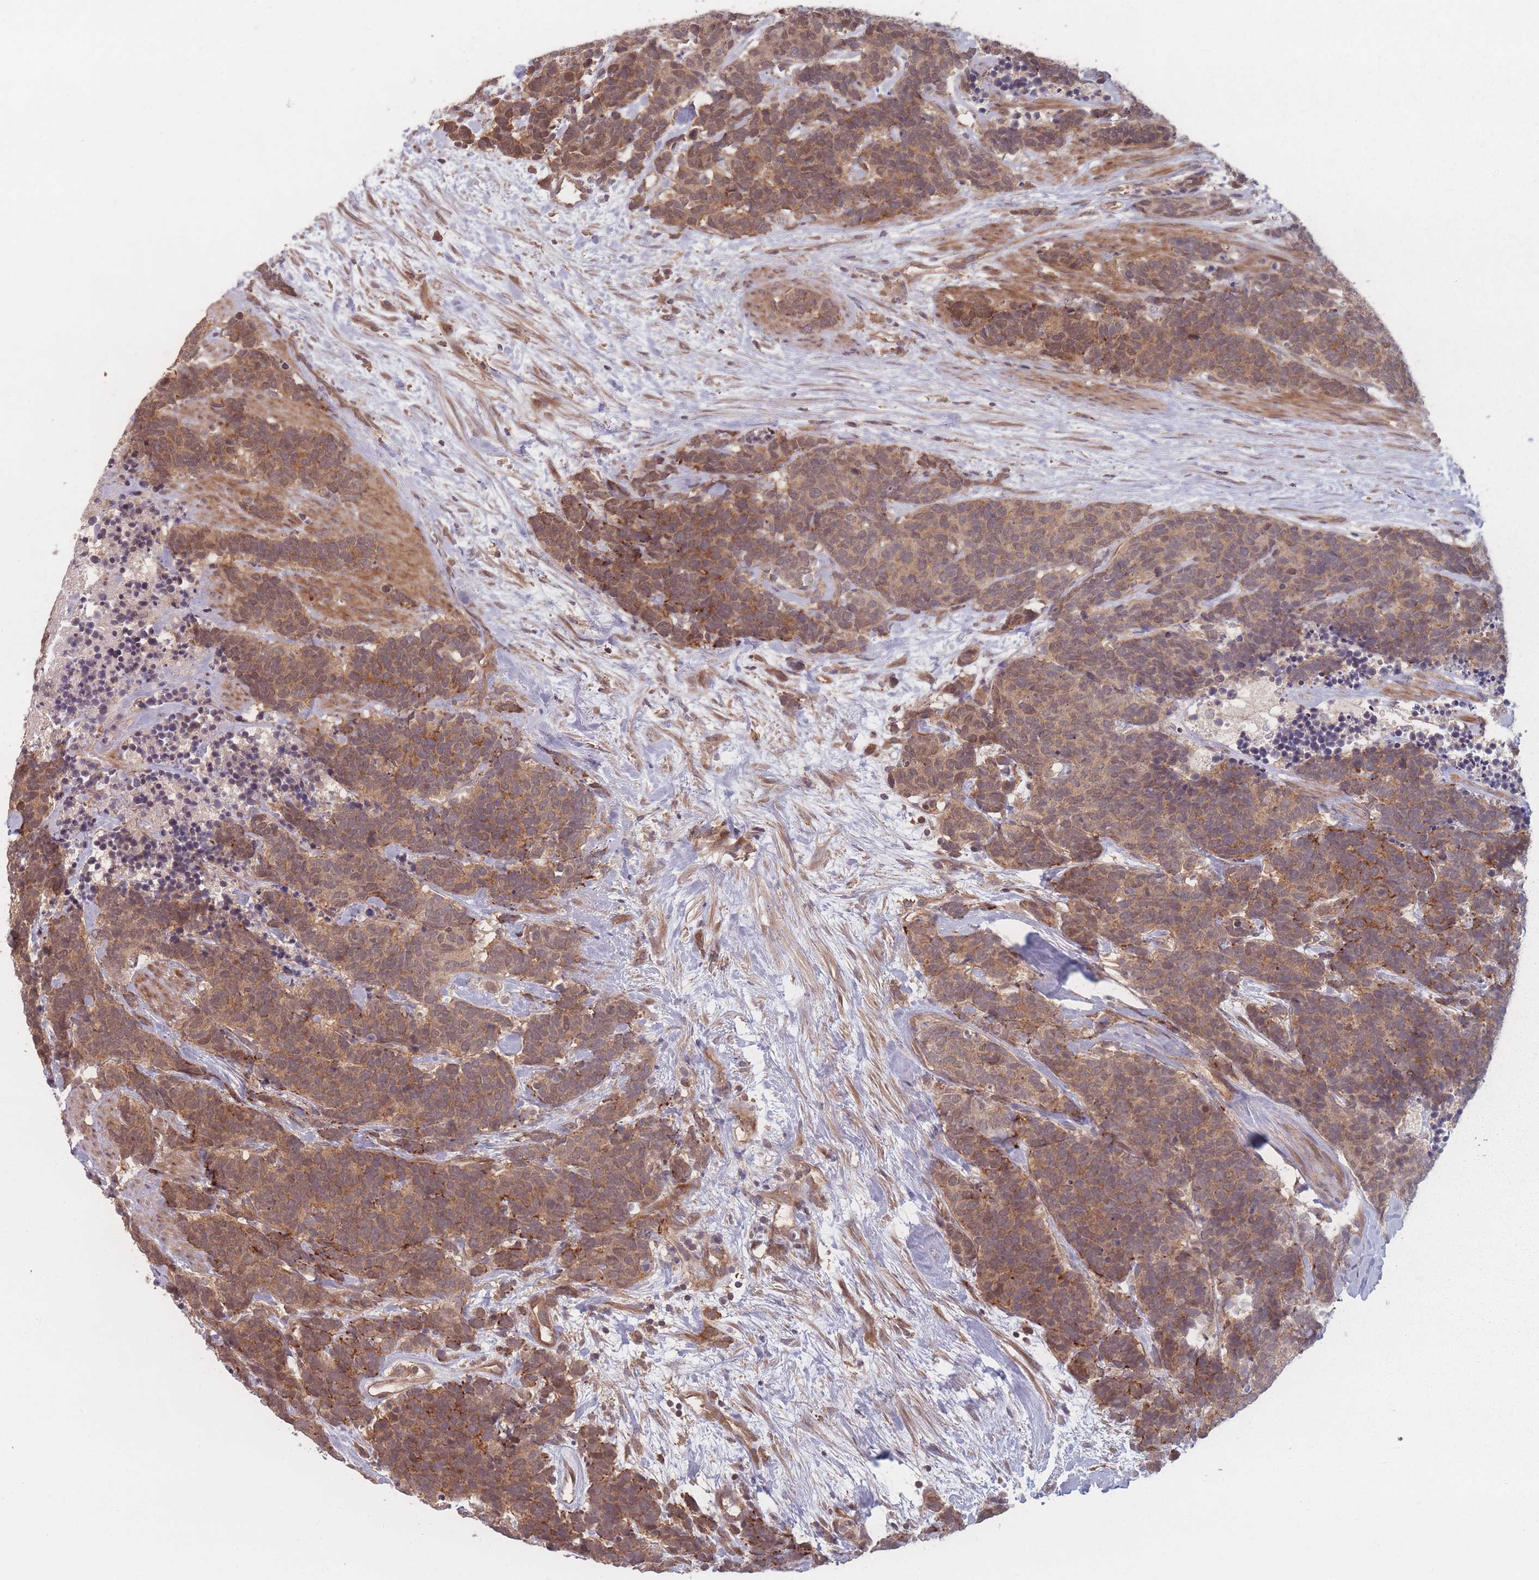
{"staining": {"intensity": "moderate", "quantity": ">75%", "location": "cytoplasmic/membranous,nuclear"}, "tissue": "carcinoid", "cell_type": "Tumor cells", "image_type": "cancer", "snomed": [{"axis": "morphology", "description": "Carcinoma, NOS"}, {"axis": "morphology", "description": "Carcinoid, malignant, NOS"}, {"axis": "topography", "description": "Prostate"}], "caption": "Immunohistochemistry (IHC) of human carcinoid displays medium levels of moderate cytoplasmic/membranous and nuclear positivity in about >75% of tumor cells. The staining was performed using DAB to visualize the protein expression in brown, while the nuclei were stained in blue with hematoxylin (Magnification: 20x).", "gene": "HAGH", "patient": {"sex": "male", "age": 57}}